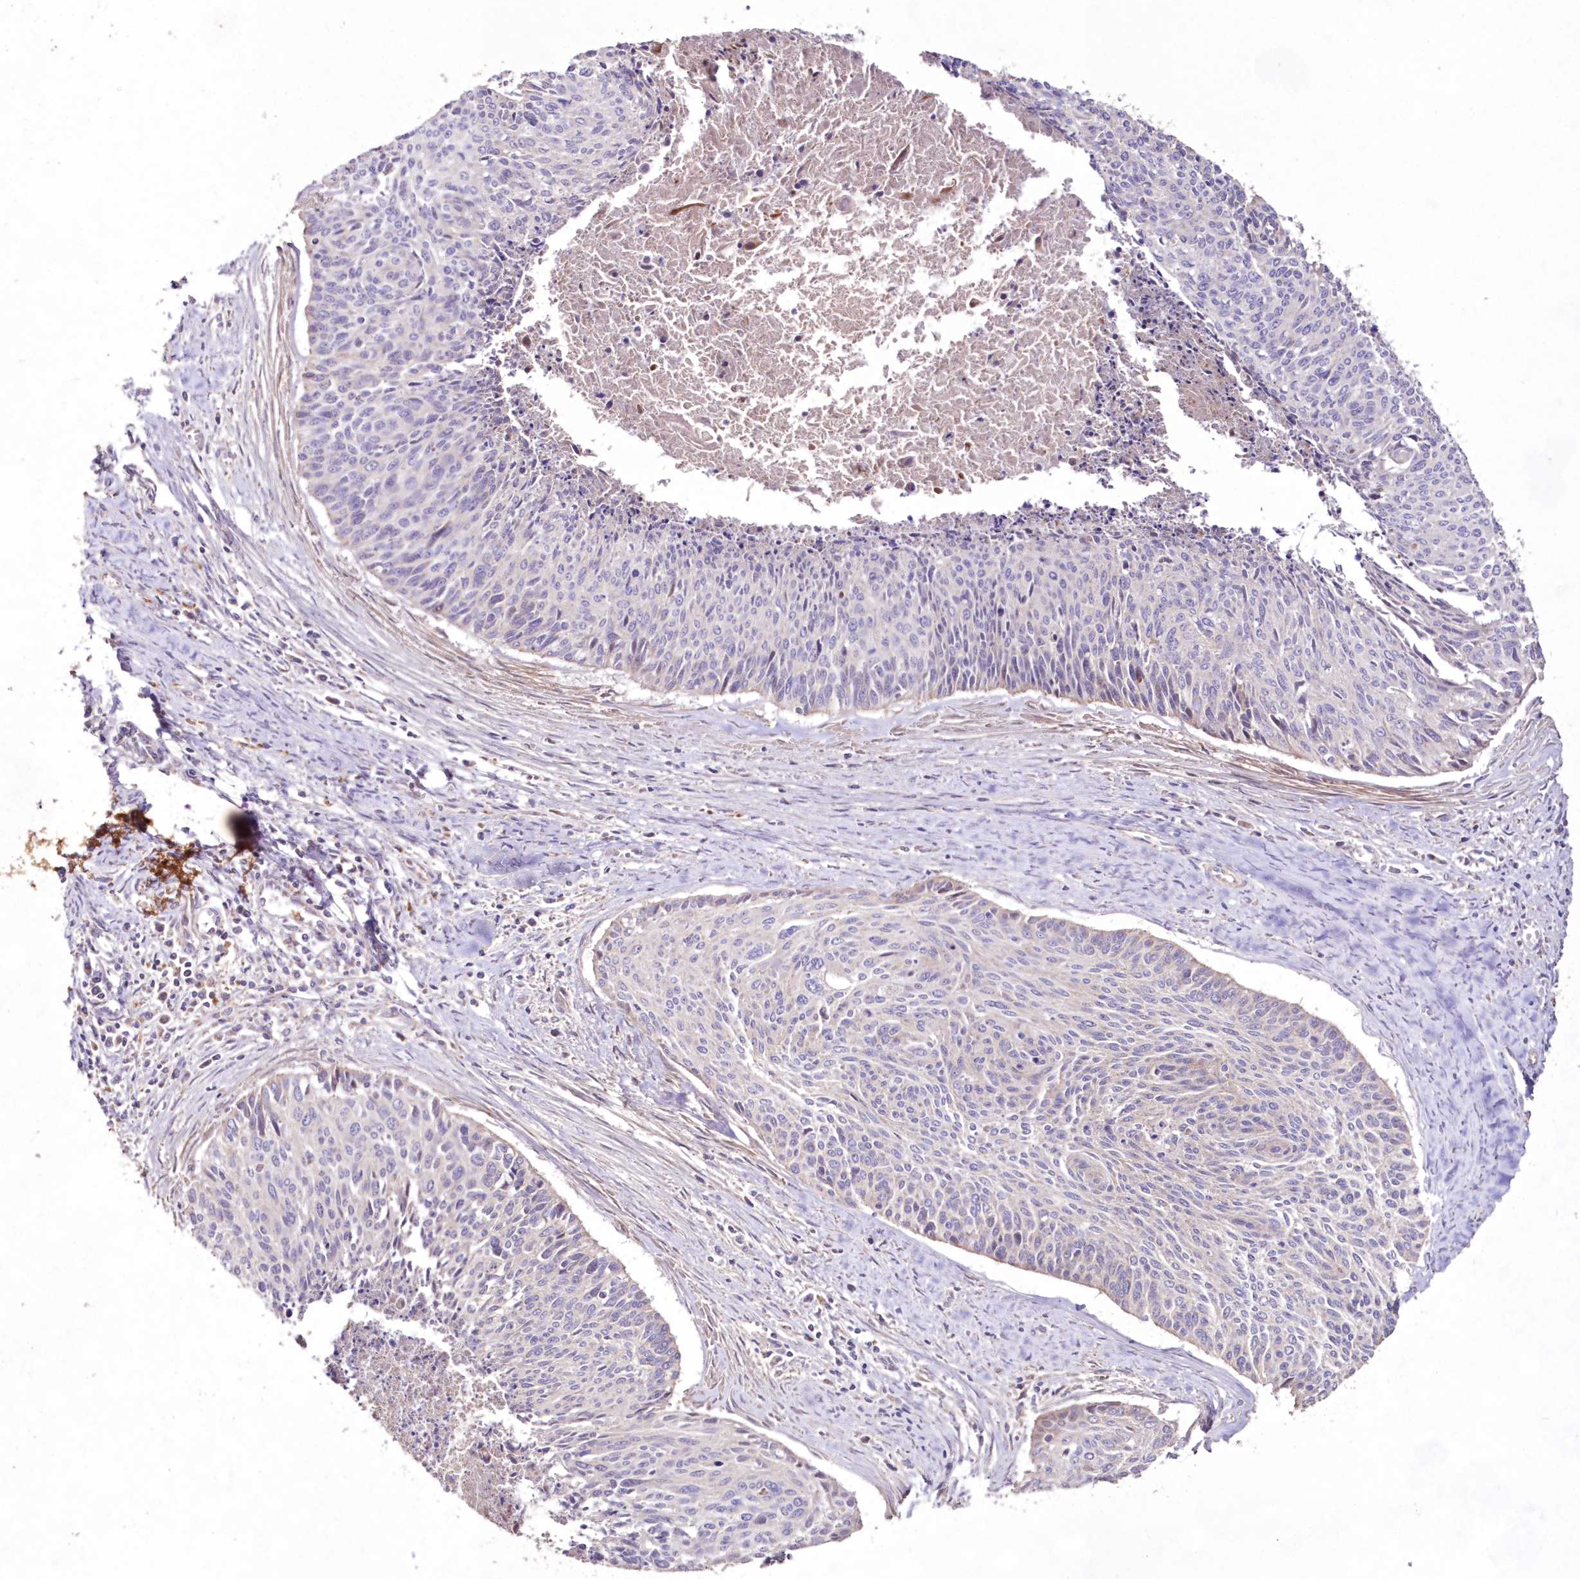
{"staining": {"intensity": "negative", "quantity": "none", "location": "none"}, "tissue": "cervical cancer", "cell_type": "Tumor cells", "image_type": "cancer", "snomed": [{"axis": "morphology", "description": "Squamous cell carcinoma, NOS"}, {"axis": "topography", "description": "Cervix"}], "caption": "Protein analysis of cervical cancer (squamous cell carcinoma) exhibits no significant positivity in tumor cells.", "gene": "HADHB", "patient": {"sex": "female", "age": 55}}